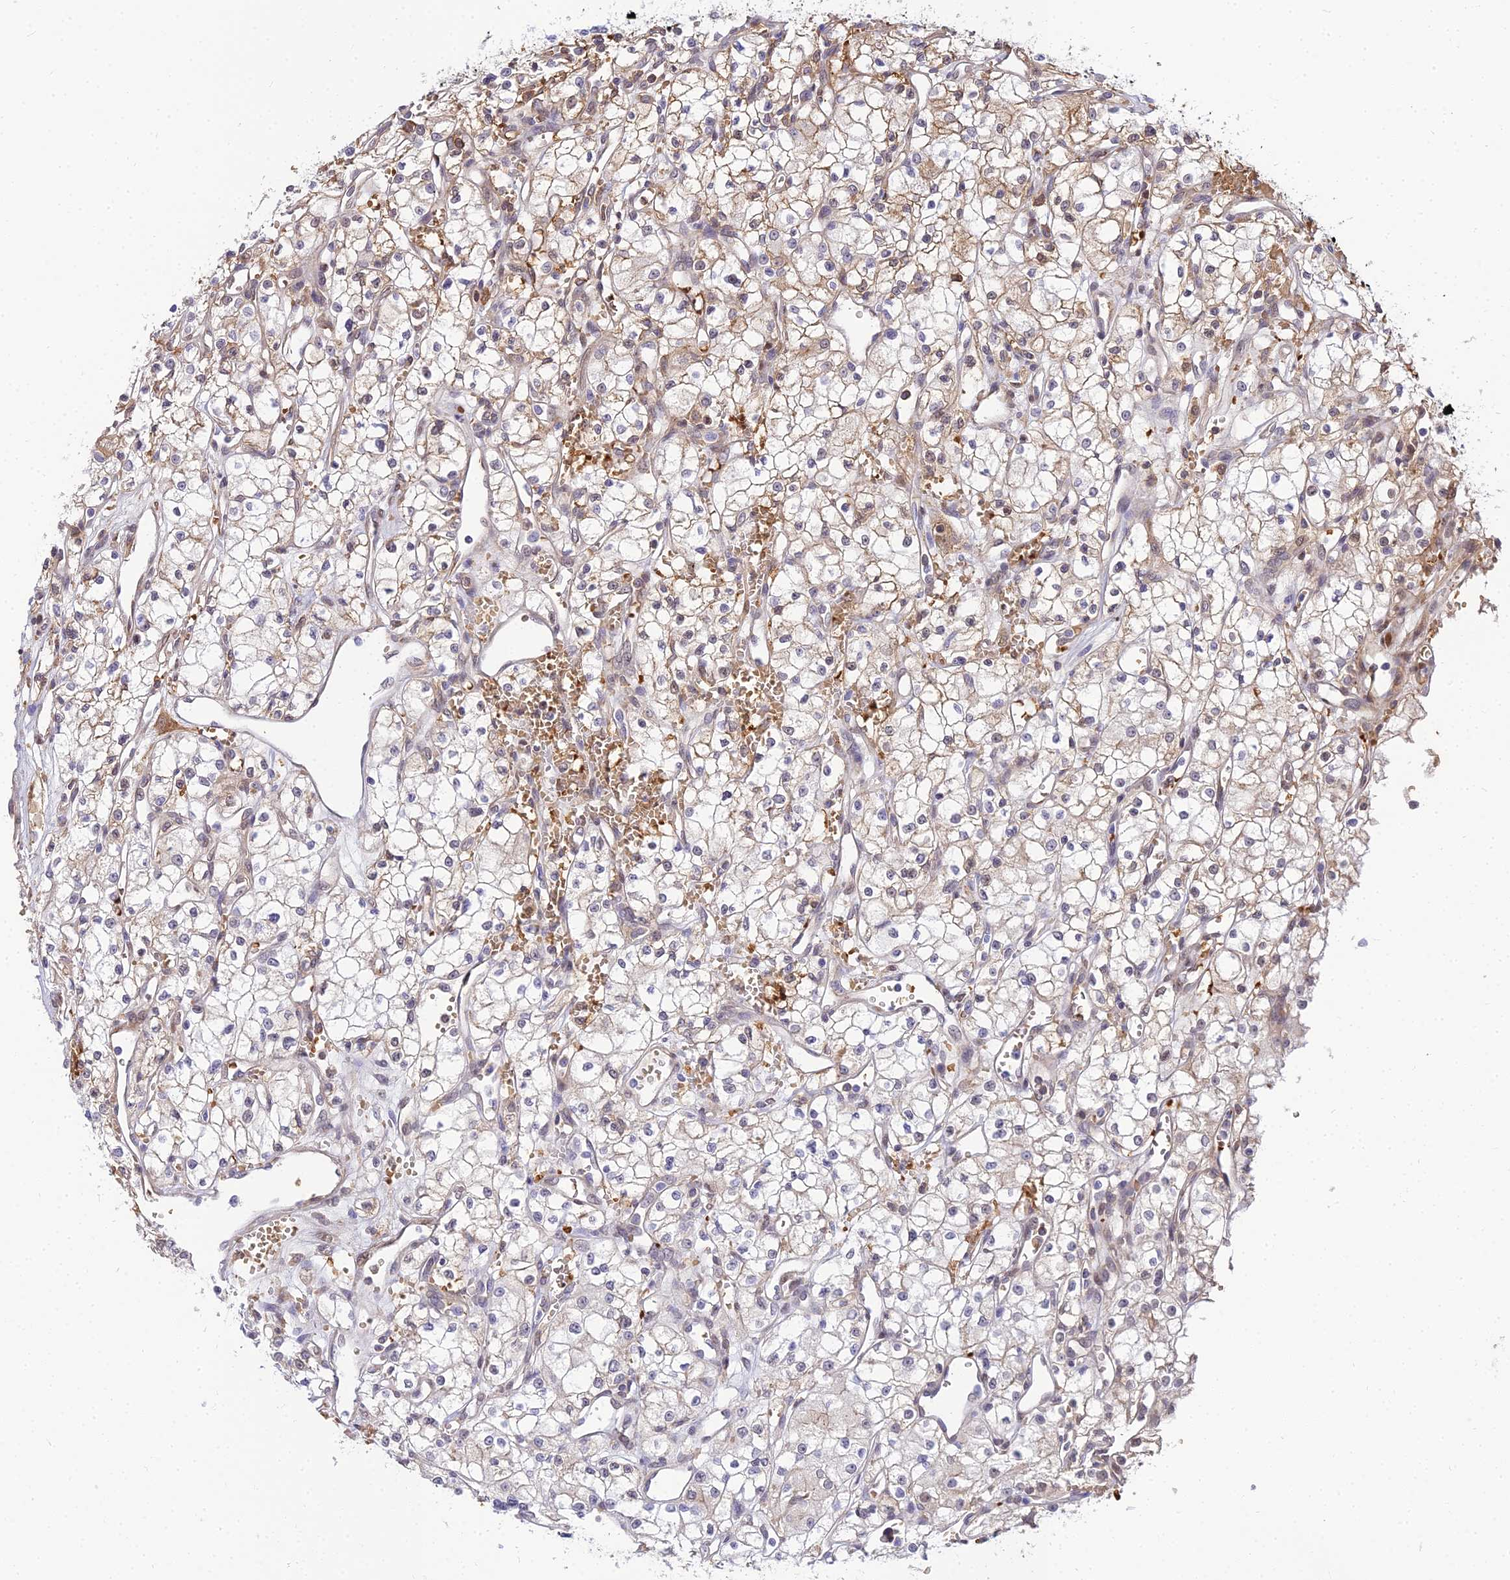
{"staining": {"intensity": "moderate", "quantity": "<25%", "location": "cytoplasmic/membranous"}, "tissue": "renal cancer", "cell_type": "Tumor cells", "image_type": "cancer", "snomed": [{"axis": "morphology", "description": "Adenocarcinoma, NOS"}, {"axis": "topography", "description": "Kidney"}], "caption": "Immunohistochemical staining of human renal adenocarcinoma demonstrates low levels of moderate cytoplasmic/membranous staining in about <25% of tumor cells.", "gene": "BCL9", "patient": {"sex": "male", "age": 59}}